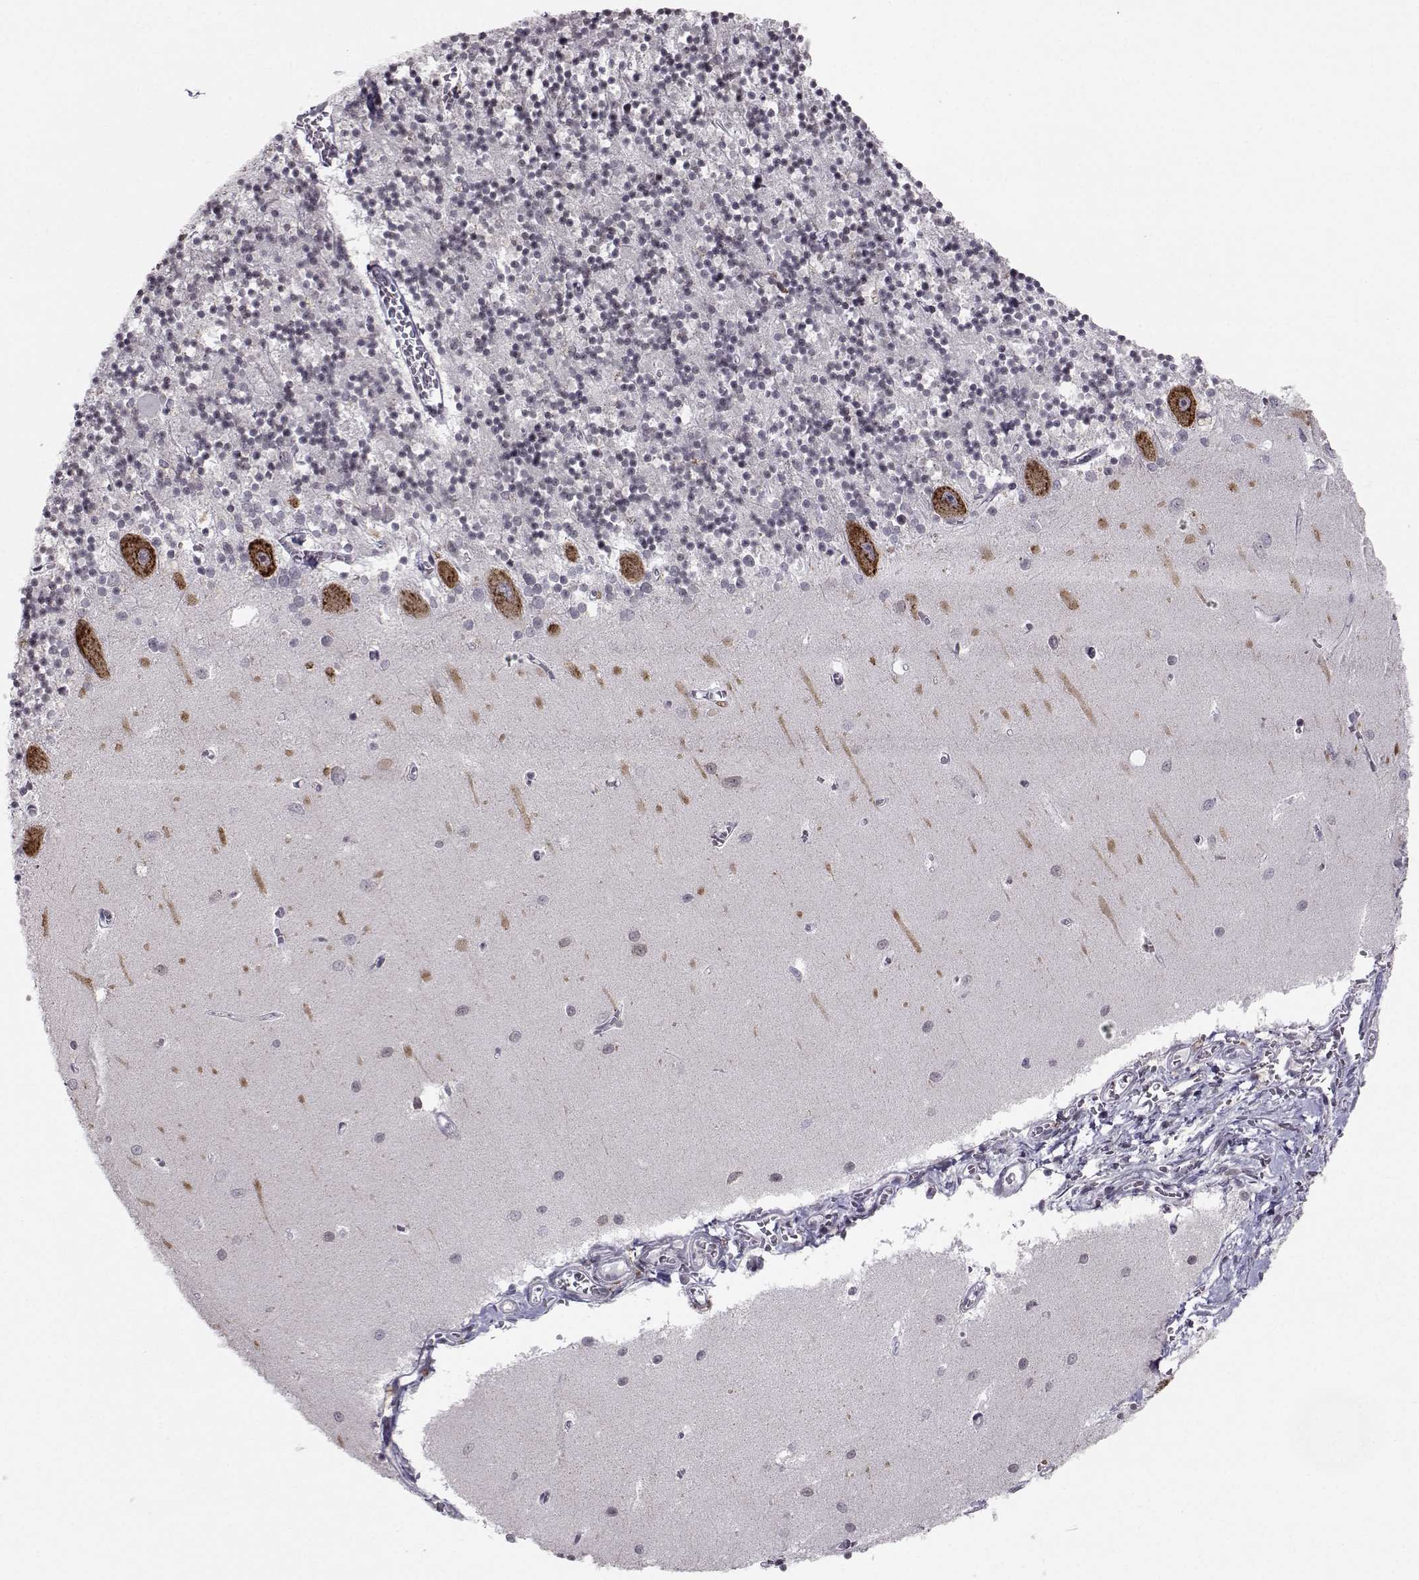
{"staining": {"intensity": "negative", "quantity": "none", "location": "none"}, "tissue": "cerebellum", "cell_type": "Cells in granular layer", "image_type": "normal", "snomed": [{"axis": "morphology", "description": "Normal tissue, NOS"}, {"axis": "topography", "description": "Cerebellum"}], "caption": "Immunohistochemistry (IHC) of unremarkable cerebellum shows no expression in cells in granular layer. The staining is performed using DAB (3,3'-diaminobenzidine) brown chromogen with nuclei counter-stained in using hematoxylin.", "gene": "MARCHF4", "patient": {"sex": "female", "age": 64}}